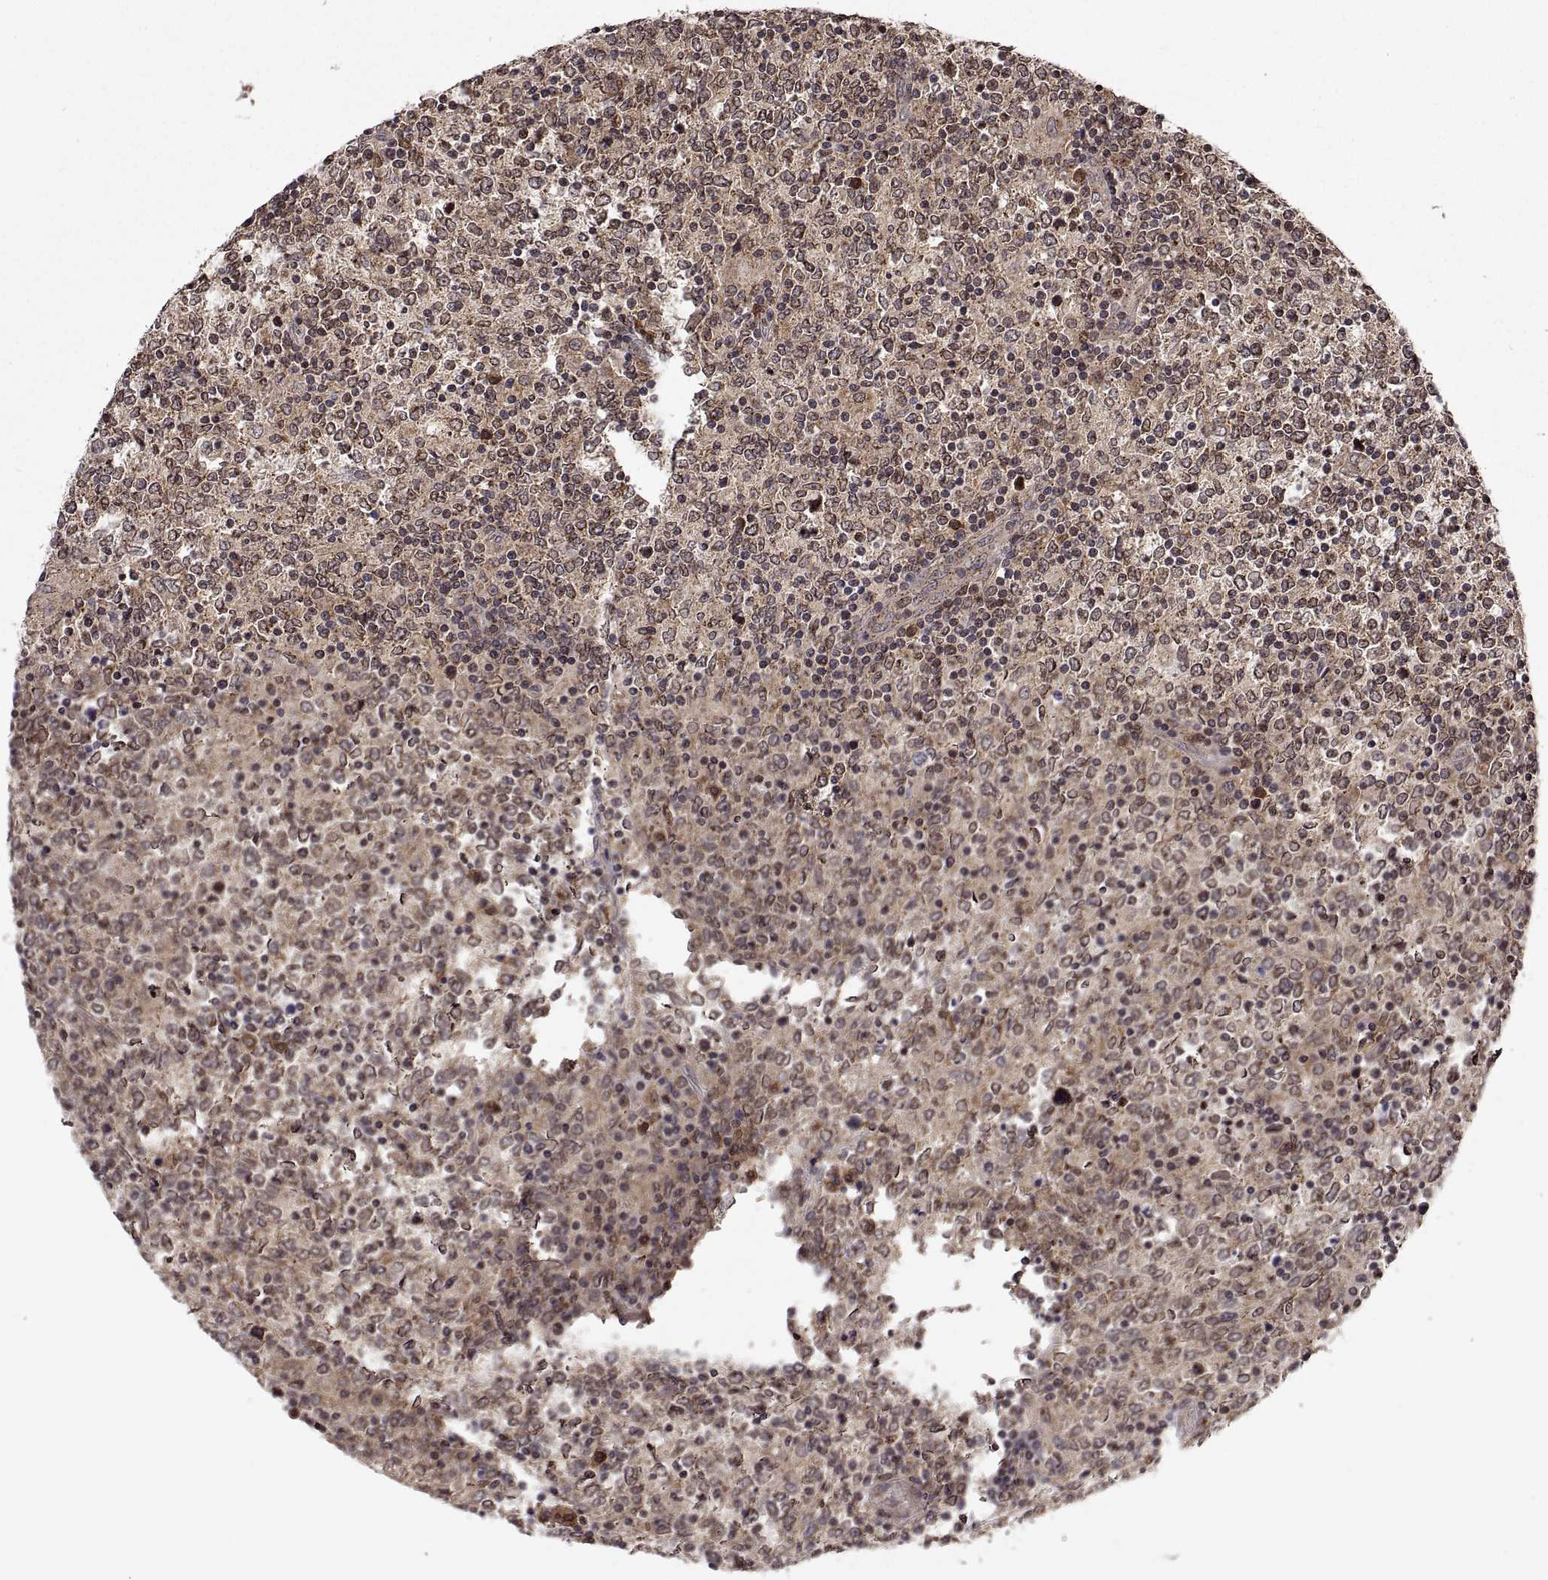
{"staining": {"intensity": "negative", "quantity": "none", "location": "none"}, "tissue": "lymphoma", "cell_type": "Tumor cells", "image_type": "cancer", "snomed": [{"axis": "morphology", "description": "Malignant lymphoma, non-Hodgkin's type, High grade"}, {"axis": "topography", "description": "Lymph node"}], "caption": "Image shows no protein expression in tumor cells of lymphoma tissue.", "gene": "ZNRF2", "patient": {"sex": "female", "age": 84}}